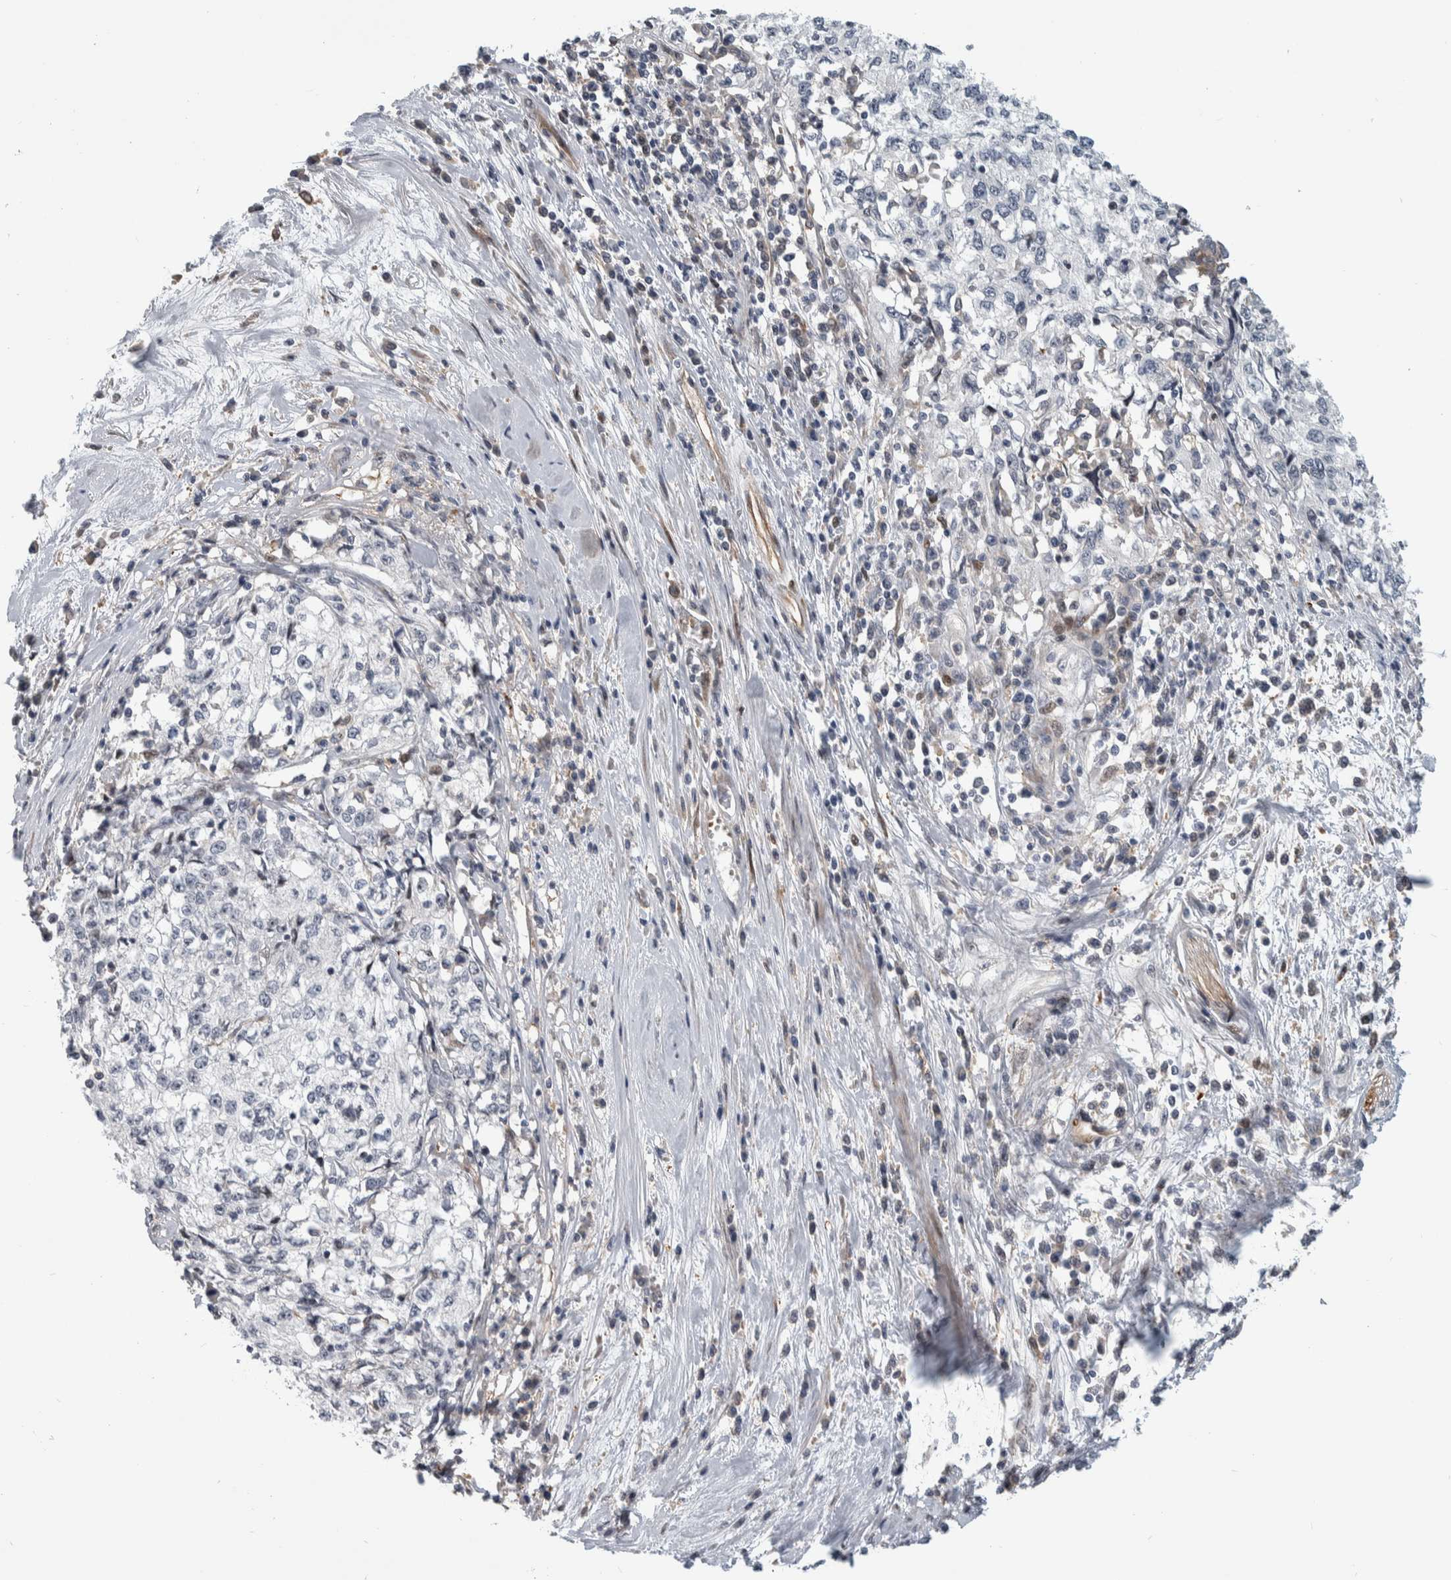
{"staining": {"intensity": "negative", "quantity": "none", "location": "none"}, "tissue": "cervical cancer", "cell_type": "Tumor cells", "image_type": "cancer", "snomed": [{"axis": "morphology", "description": "Squamous cell carcinoma, NOS"}, {"axis": "topography", "description": "Cervix"}], "caption": "The image shows no staining of tumor cells in cervical cancer.", "gene": "MSL1", "patient": {"sex": "female", "age": 57}}